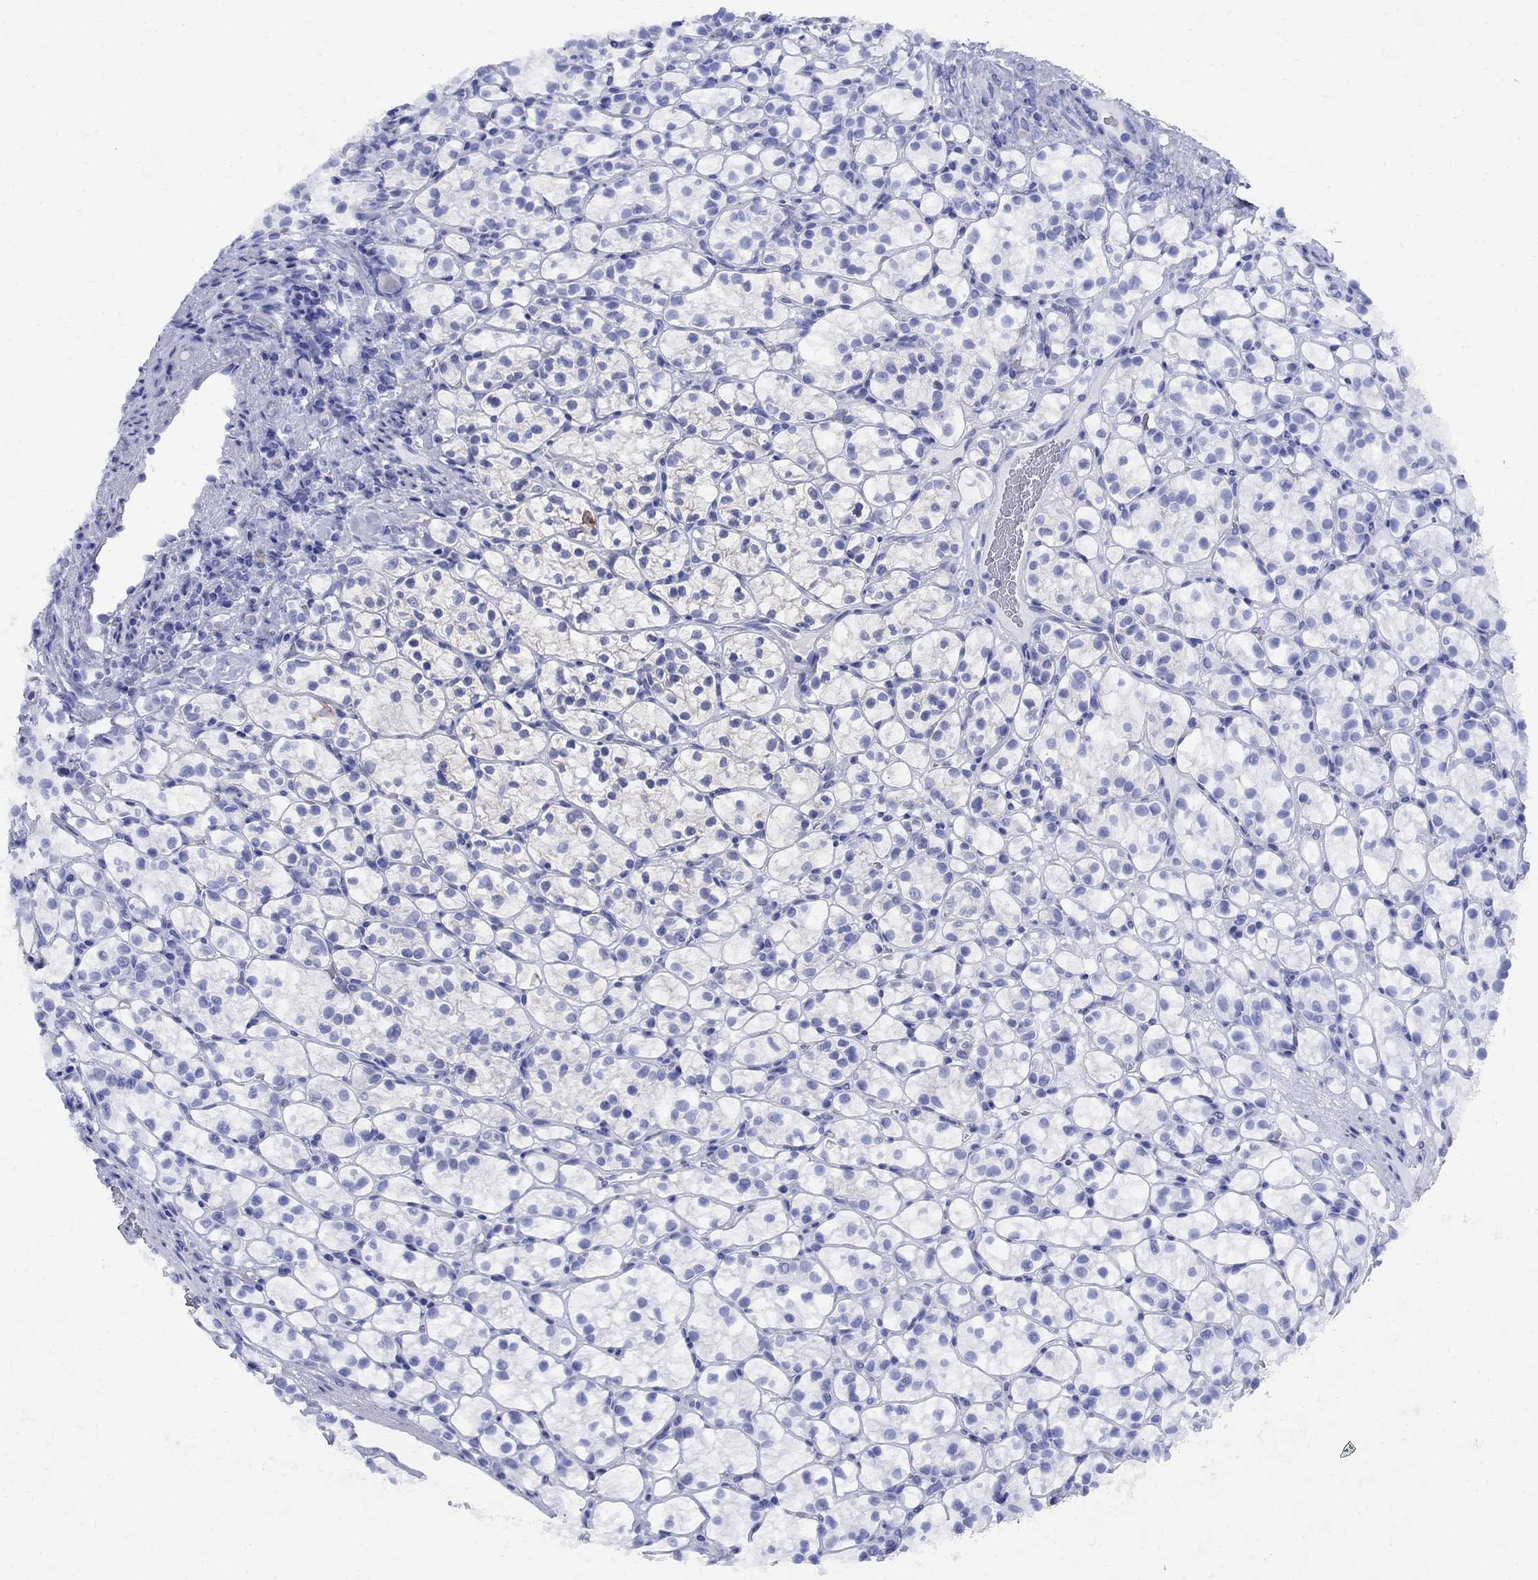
{"staining": {"intensity": "negative", "quantity": "none", "location": "none"}, "tissue": "renal cancer", "cell_type": "Tumor cells", "image_type": "cancer", "snomed": [{"axis": "morphology", "description": "Adenocarcinoma, NOS"}, {"axis": "topography", "description": "Kidney"}], "caption": "DAB immunohistochemical staining of renal cancer (adenocarcinoma) demonstrates no significant positivity in tumor cells. Brightfield microscopy of IHC stained with DAB (3,3'-diaminobenzidine) (brown) and hematoxylin (blue), captured at high magnification.", "gene": "CD1A", "patient": {"sex": "female", "age": 89}}